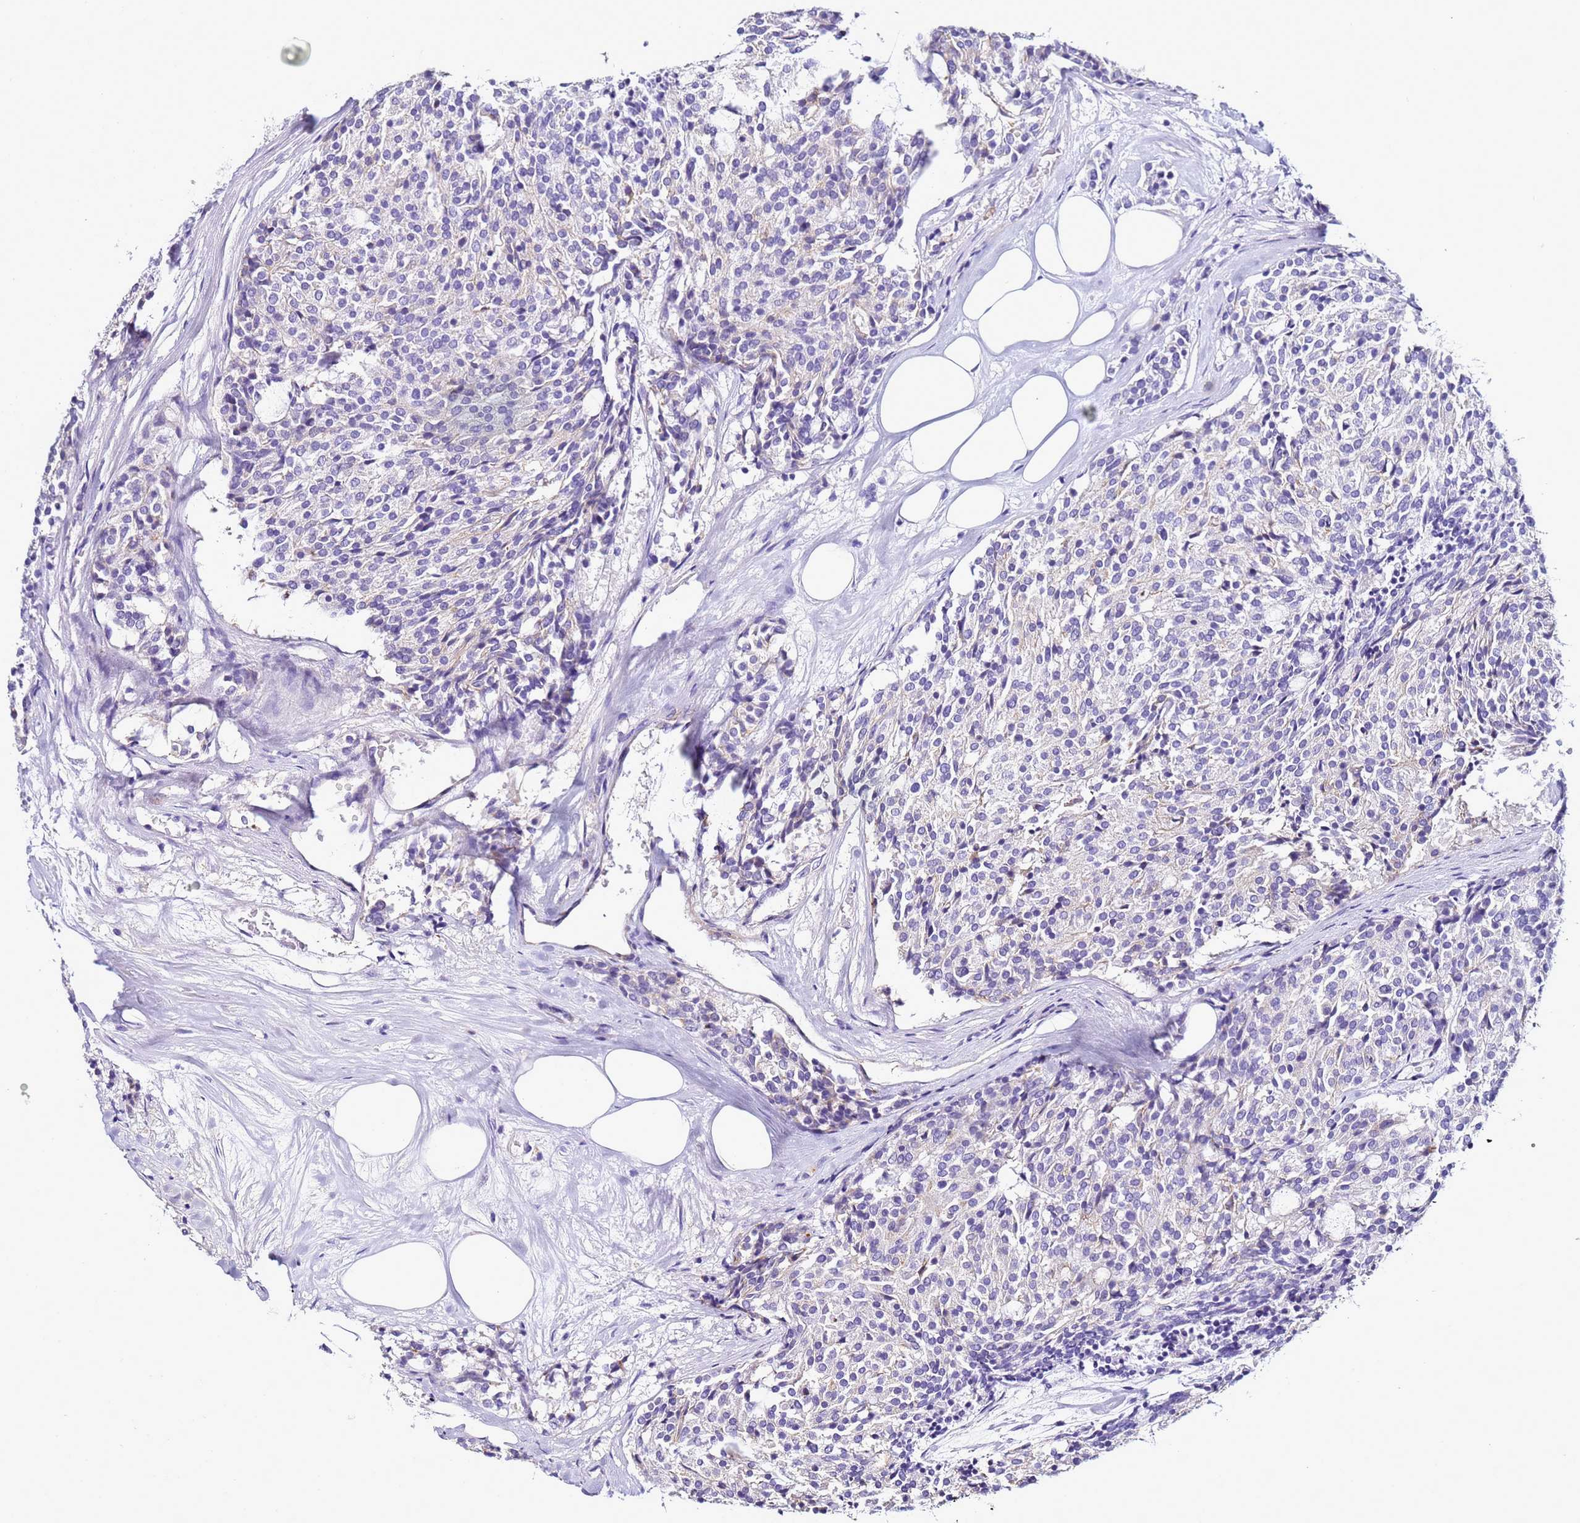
{"staining": {"intensity": "negative", "quantity": "none", "location": "none"}, "tissue": "carcinoid", "cell_type": "Tumor cells", "image_type": "cancer", "snomed": [{"axis": "morphology", "description": "Carcinoid, malignant, NOS"}, {"axis": "topography", "description": "Pancreas"}], "caption": "DAB (3,3'-diaminobenzidine) immunohistochemical staining of human carcinoid (malignant) shows no significant expression in tumor cells.", "gene": "FAM166B", "patient": {"sex": "female", "age": 54}}